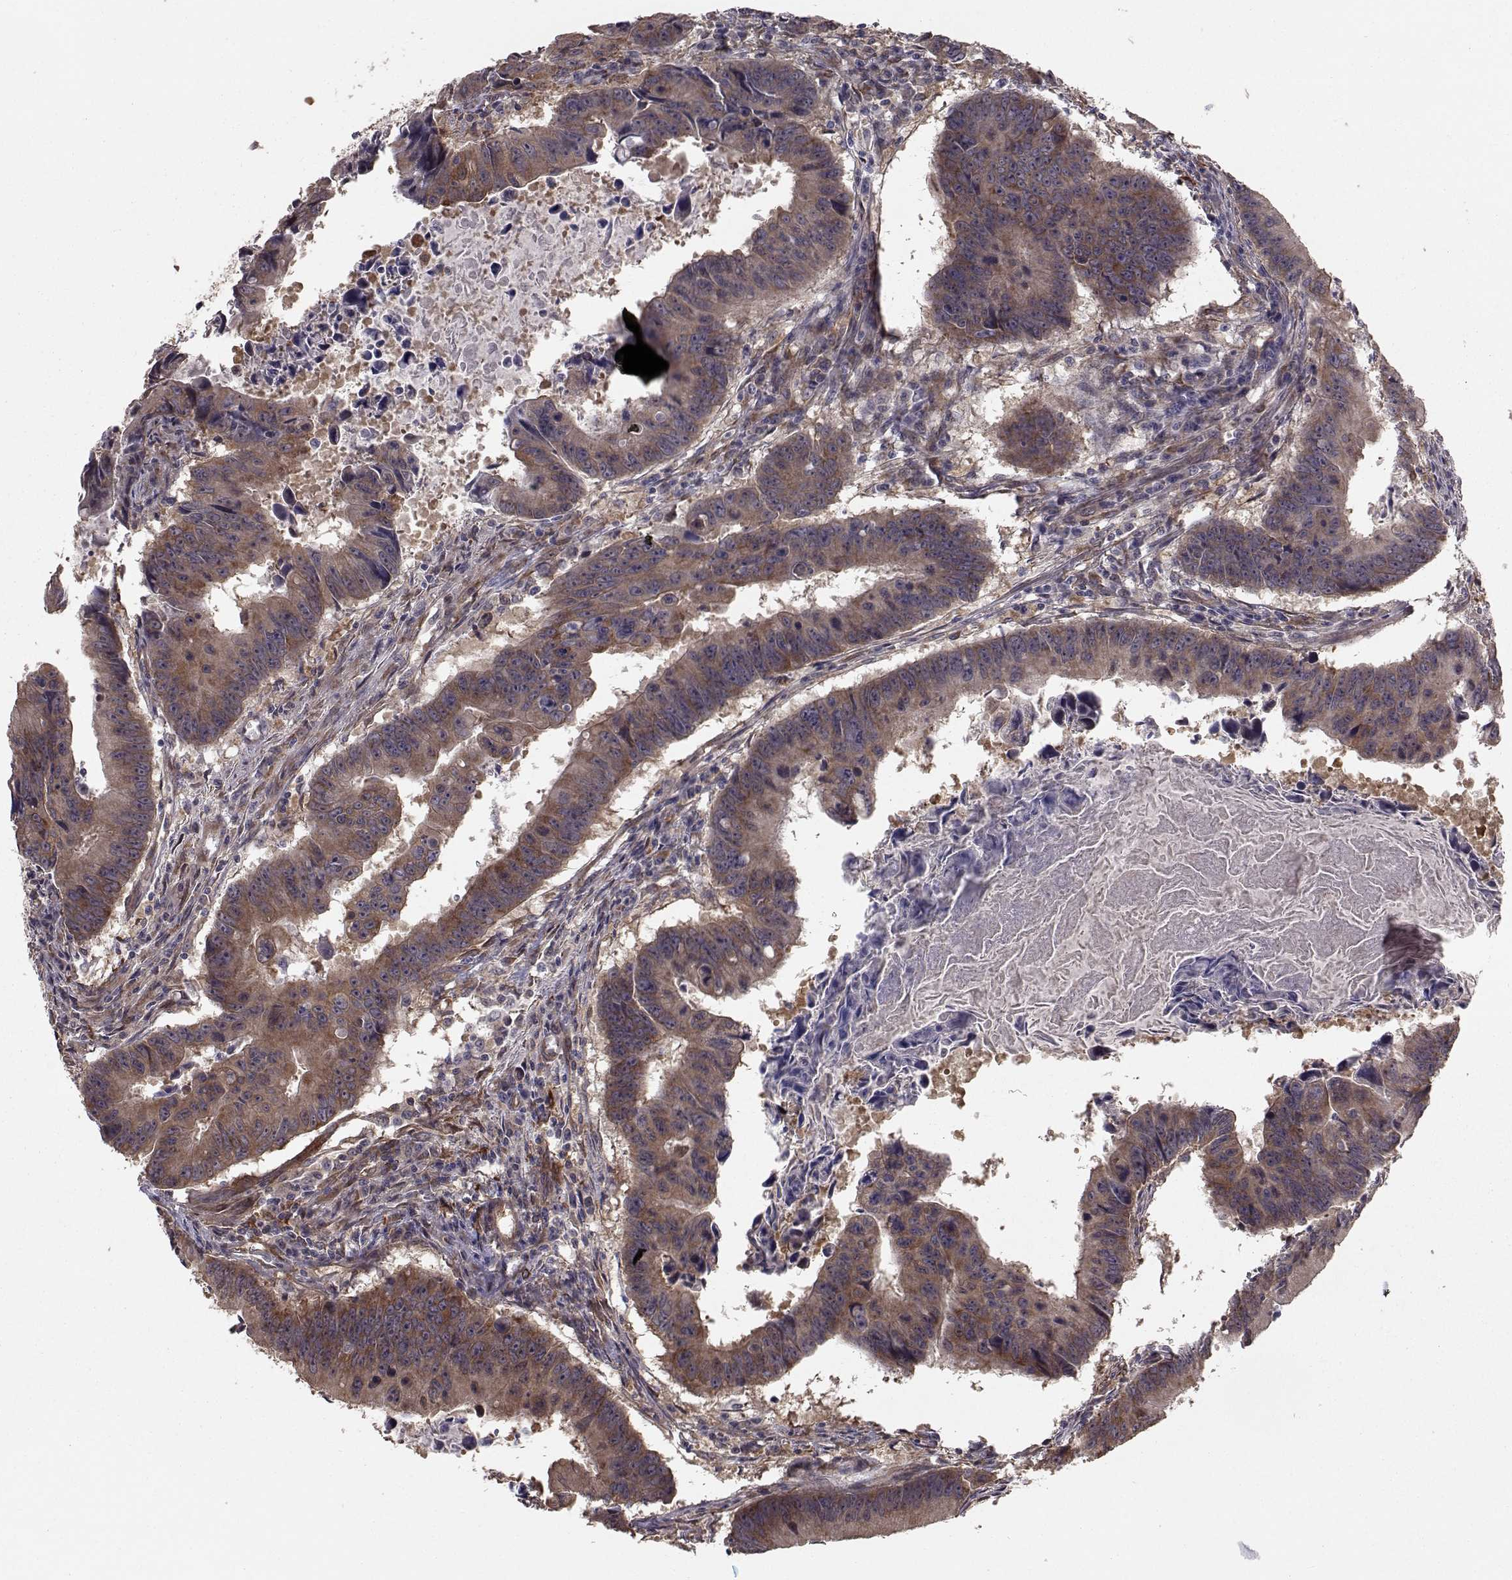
{"staining": {"intensity": "moderate", "quantity": ">75%", "location": "cytoplasmic/membranous"}, "tissue": "colorectal cancer", "cell_type": "Tumor cells", "image_type": "cancer", "snomed": [{"axis": "morphology", "description": "Adenocarcinoma, NOS"}, {"axis": "topography", "description": "Colon"}], "caption": "Tumor cells display medium levels of moderate cytoplasmic/membranous expression in approximately >75% of cells in human colorectal adenocarcinoma. The staining is performed using DAB brown chromogen to label protein expression. The nuclei are counter-stained blue using hematoxylin.", "gene": "TRIP10", "patient": {"sex": "female", "age": 87}}